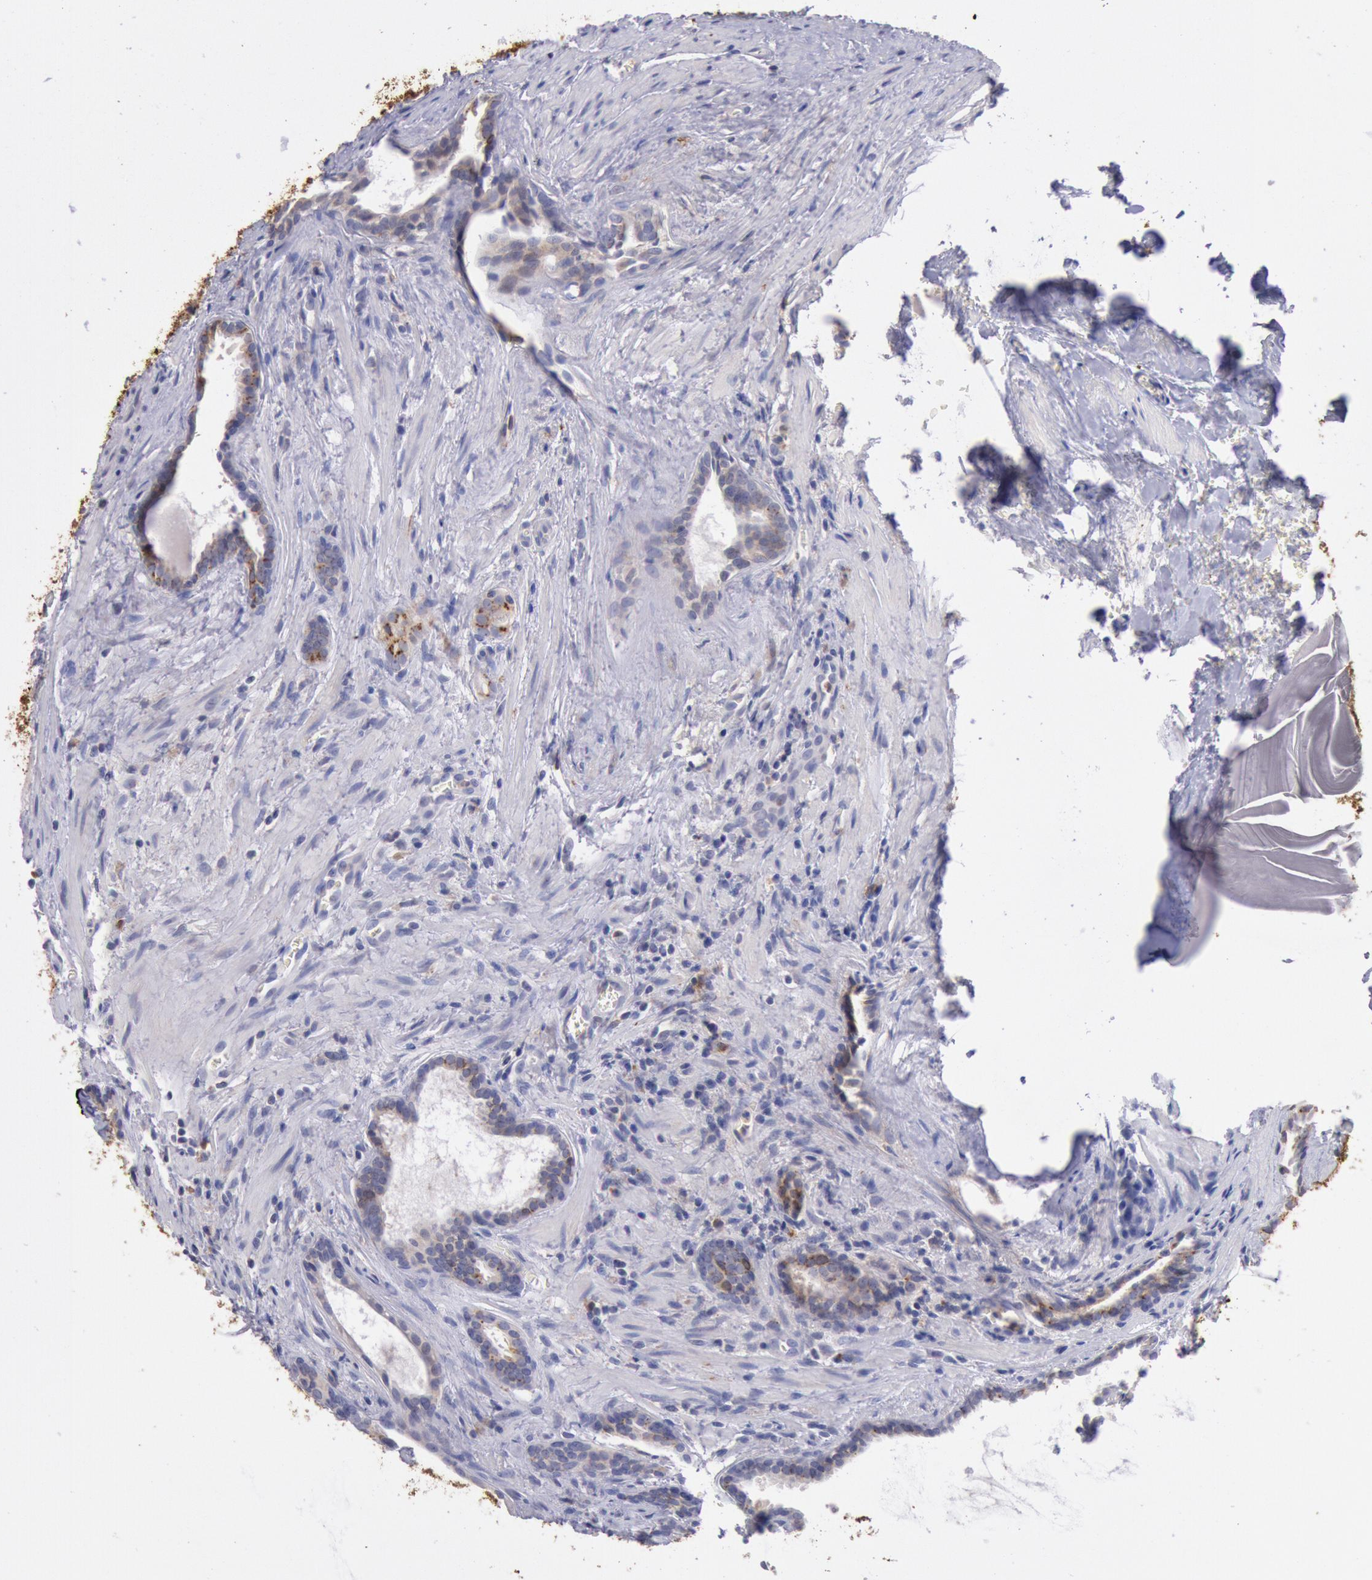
{"staining": {"intensity": "moderate", "quantity": ">75%", "location": "cytoplasmic/membranous"}, "tissue": "prostate cancer", "cell_type": "Tumor cells", "image_type": "cancer", "snomed": [{"axis": "morphology", "description": "Adenocarcinoma, Medium grade"}, {"axis": "topography", "description": "Prostate"}], "caption": "IHC micrograph of human prostate medium-grade adenocarcinoma stained for a protein (brown), which displays medium levels of moderate cytoplasmic/membranous staining in approximately >75% of tumor cells.", "gene": "GAL3ST1", "patient": {"sex": "male", "age": 64}}